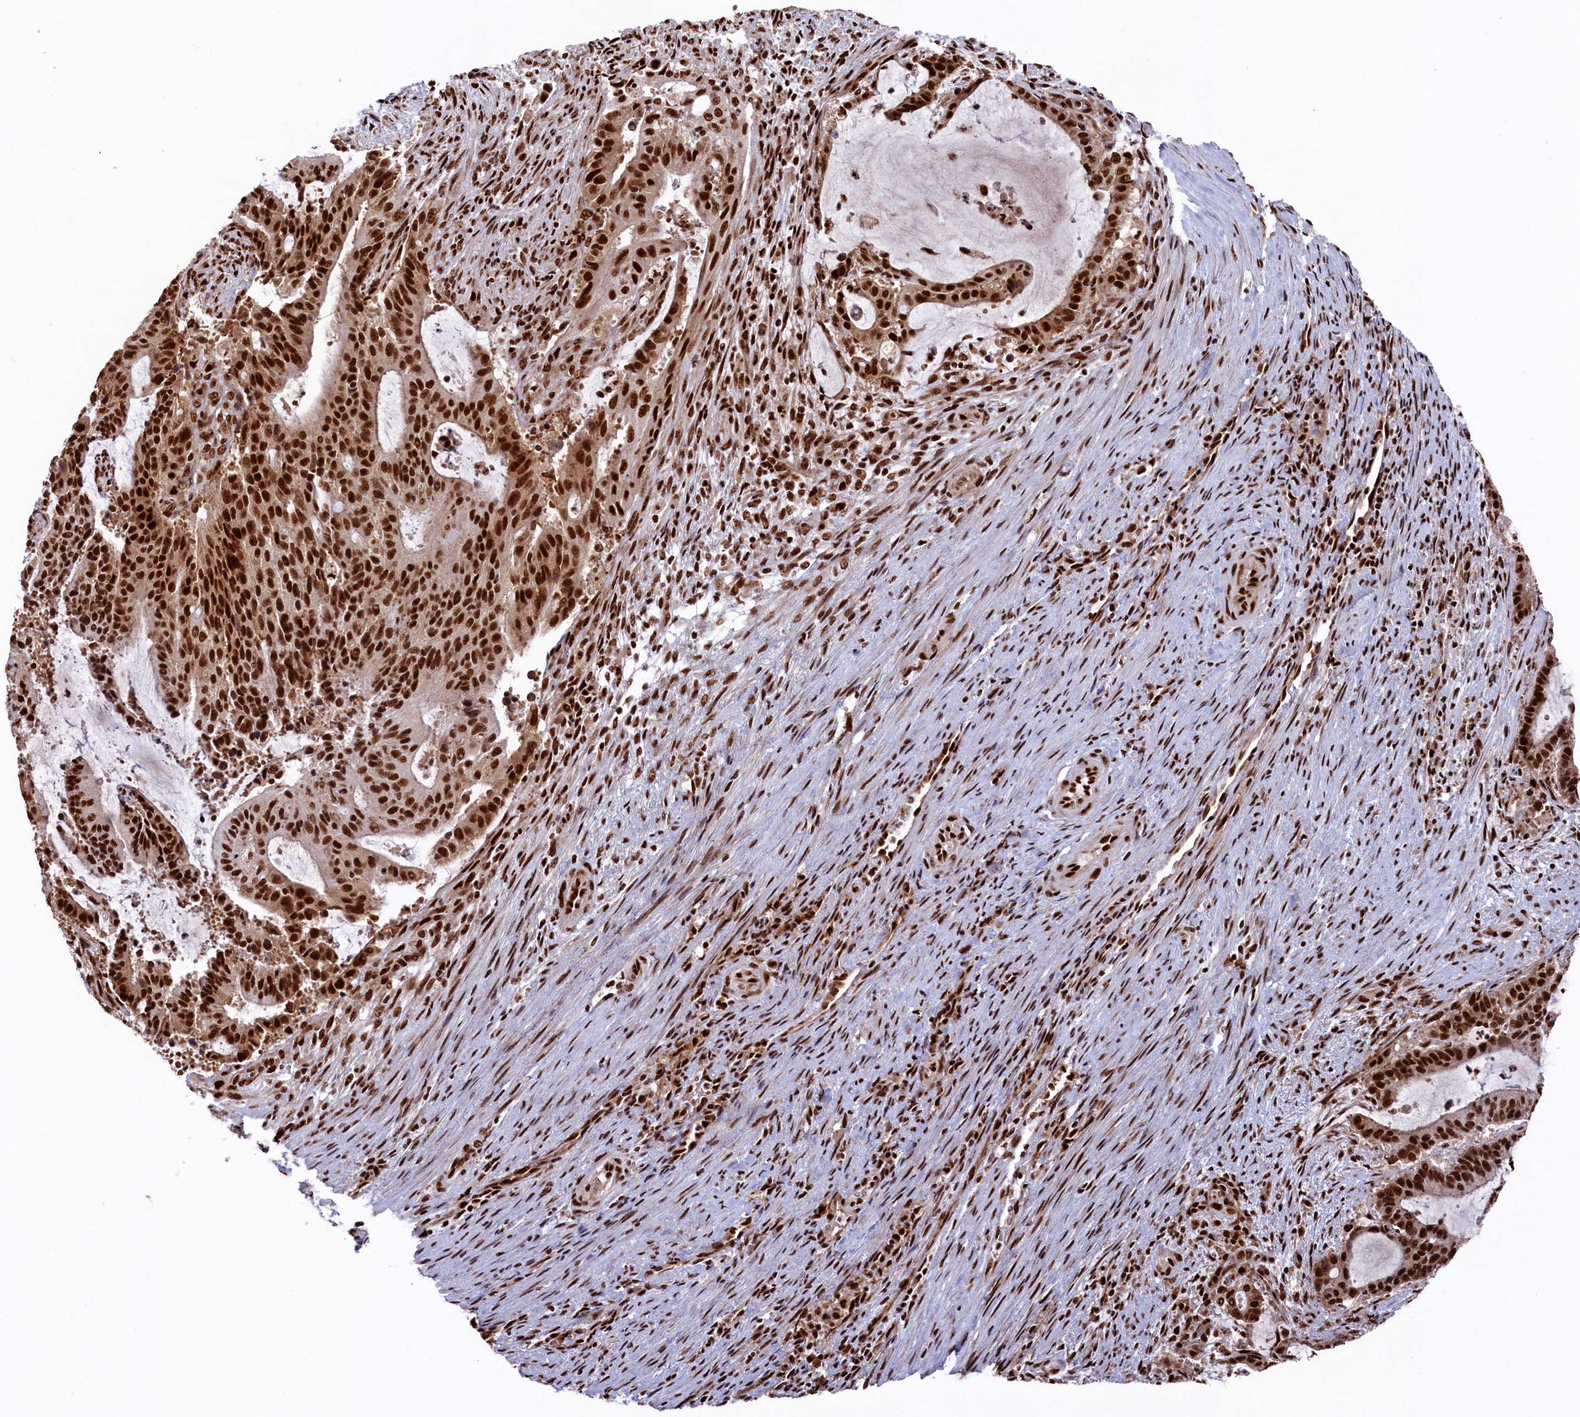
{"staining": {"intensity": "strong", "quantity": ">75%", "location": "nuclear"}, "tissue": "liver cancer", "cell_type": "Tumor cells", "image_type": "cancer", "snomed": [{"axis": "morphology", "description": "Normal tissue, NOS"}, {"axis": "morphology", "description": "Cholangiocarcinoma"}, {"axis": "topography", "description": "Liver"}, {"axis": "topography", "description": "Peripheral nerve tissue"}], "caption": "This micrograph exhibits liver cancer (cholangiocarcinoma) stained with IHC to label a protein in brown. The nuclear of tumor cells show strong positivity for the protein. Nuclei are counter-stained blue.", "gene": "PRPF31", "patient": {"sex": "female", "age": 73}}